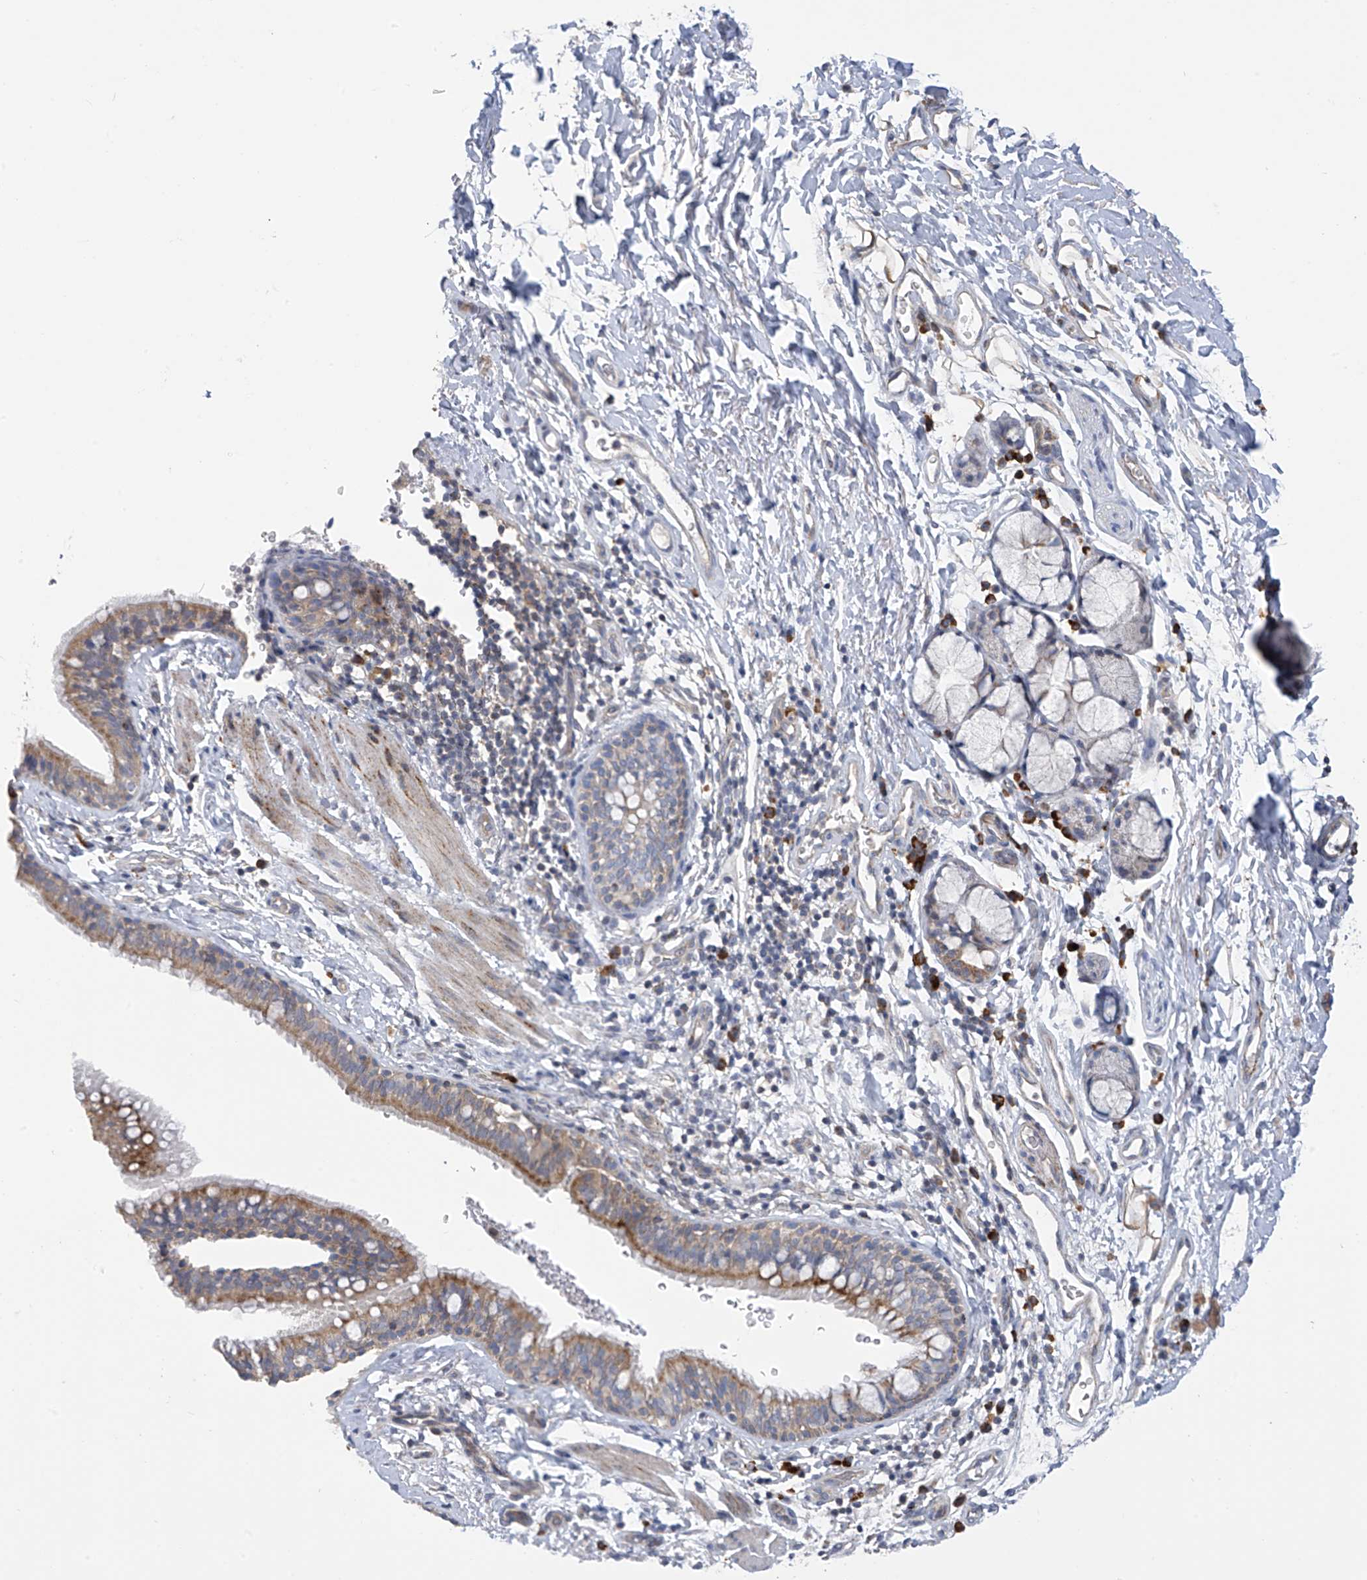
{"staining": {"intensity": "moderate", "quantity": ">75%", "location": "cytoplasmic/membranous"}, "tissue": "bronchus", "cell_type": "Respiratory epithelial cells", "image_type": "normal", "snomed": [{"axis": "morphology", "description": "Normal tissue, NOS"}, {"axis": "topography", "description": "Cartilage tissue"}, {"axis": "topography", "description": "Bronchus"}], "caption": "Human bronchus stained with a brown dye displays moderate cytoplasmic/membranous positive expression in approximately >75% of respiratory epithelial cells.", "gene": "SLCO4A1", "patient": {"sex": "female", "age": 36}}